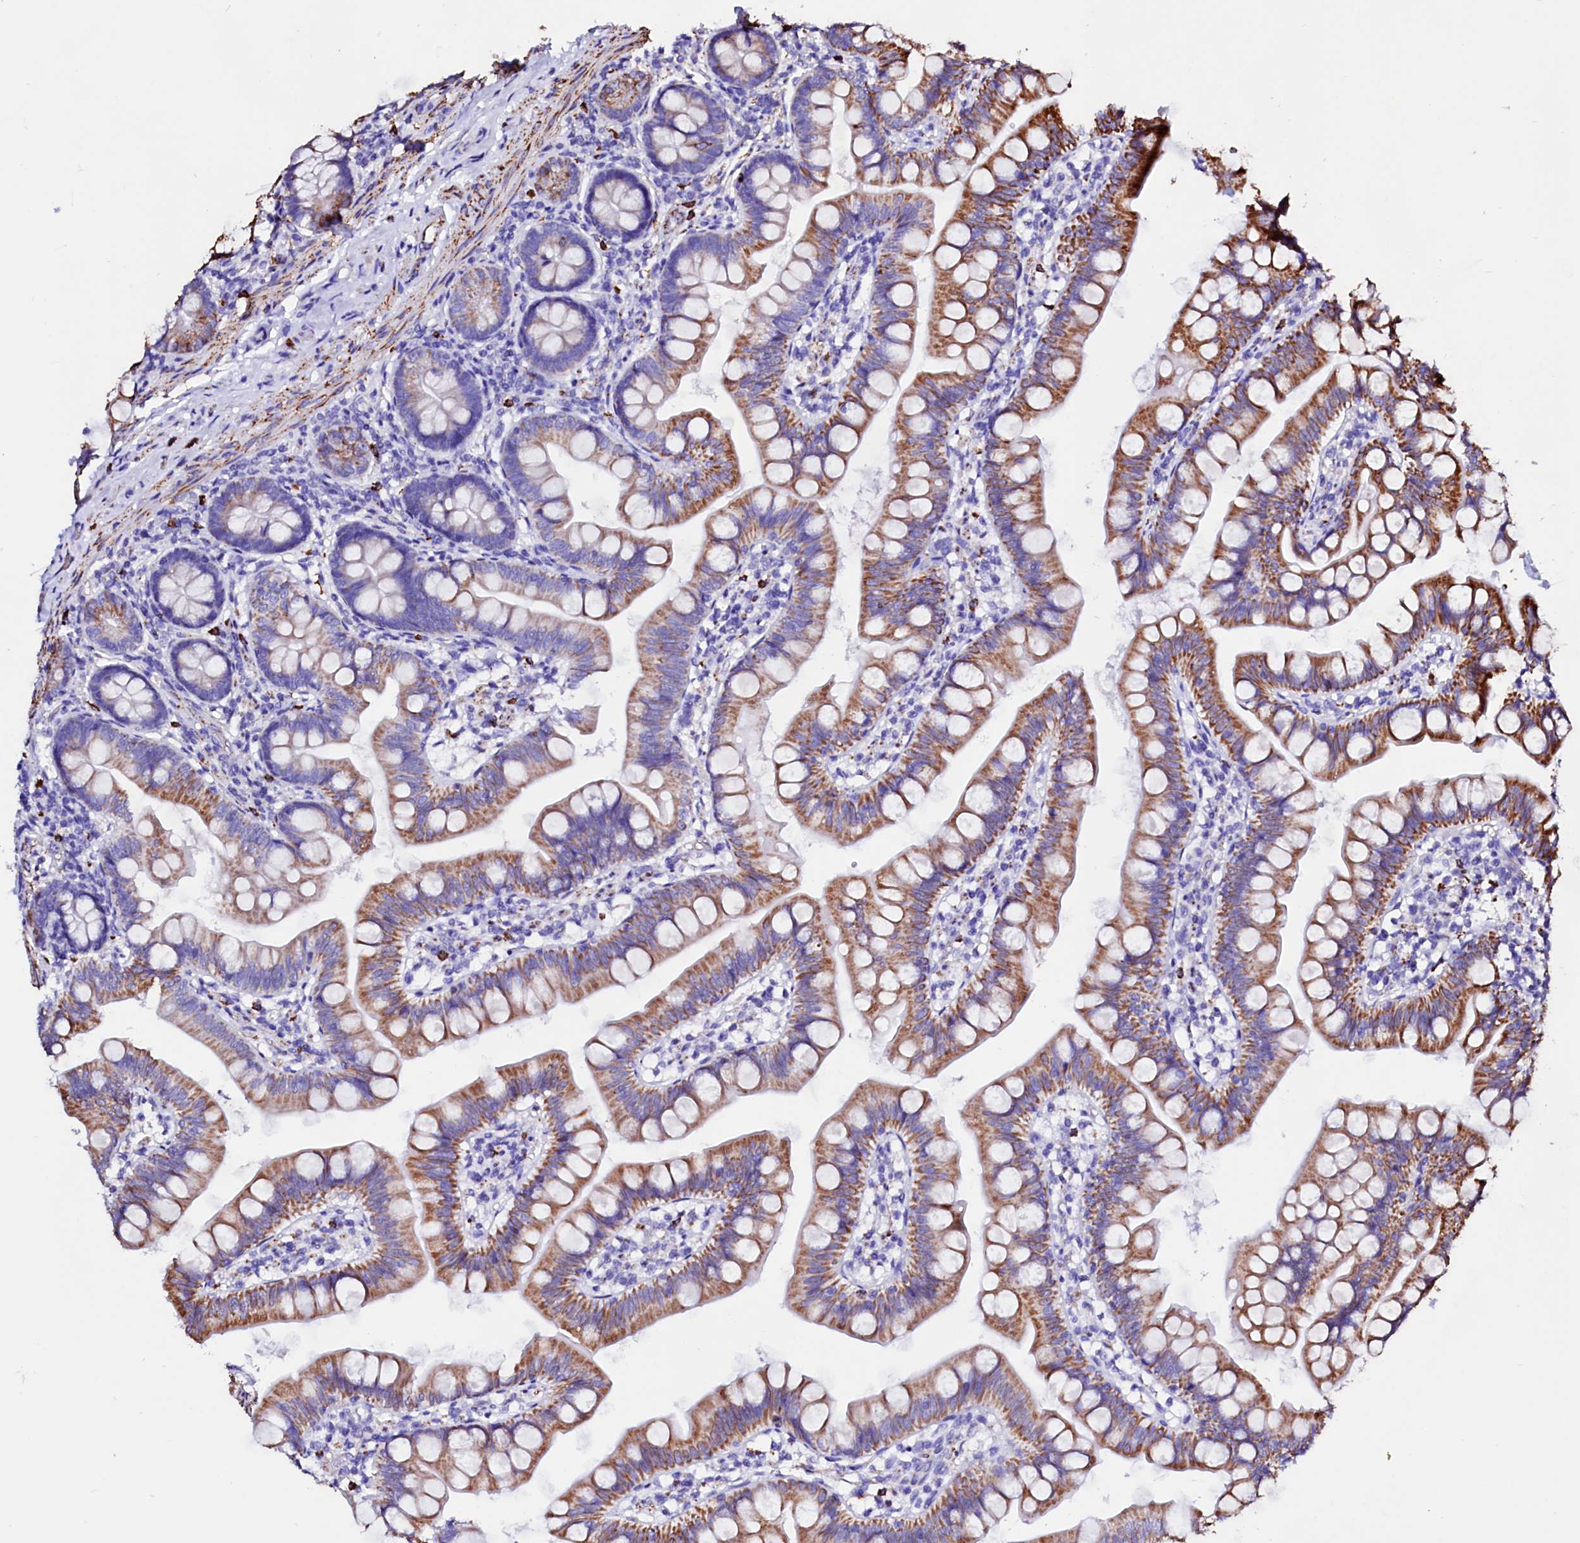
{"staining": {"intensity": "strong", "quantity": "25%-75%", "location": "cytoplasmic/membranous"}, "tissue": "small intestine", "cell_type": "Glandular cells", "image_type": "normal", "snomed": [{"axis": "morphology", "description": "Normal tissue, NOS"}, {"axis": "topography", "description": "Small intestine"}], "caption": "Immunohistochemistry (IHC) of unremarkable small intestine displays high levels of strong cytoplasmic/membranous expression in approximately 25%-75% of glandular cells.", "gene": "MAOB", "patient": {"sex": "male", "age": 7}}